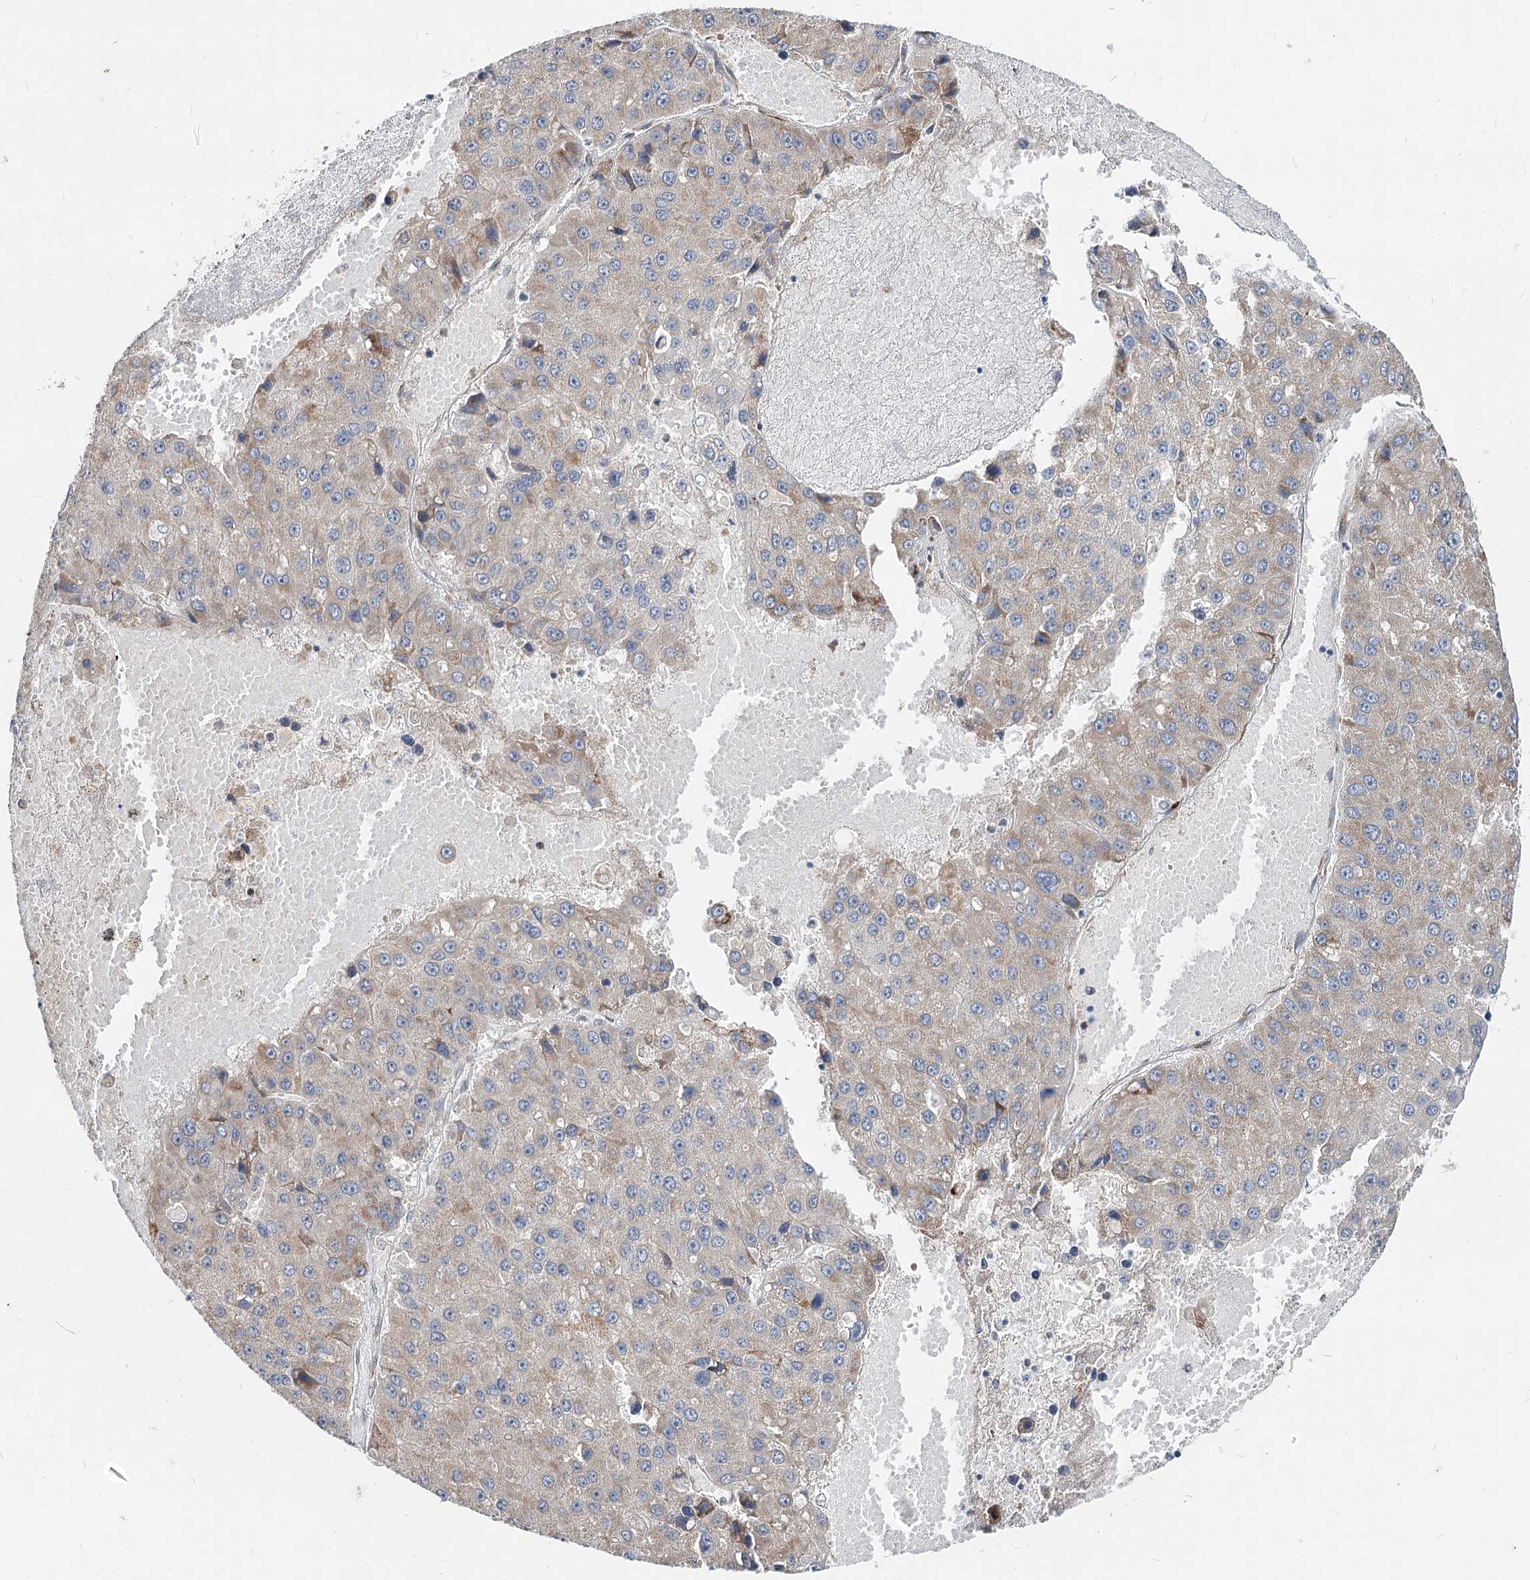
{"staining": {"intensity": "weak", "quantity": "25%-75%", "location": "cytoplasmic/membranous"}, "tissue": "liver cancer", "cell_type": "Tumor cells", "image_type": "cancer", "snomed": [{"axis": "morphology", "description": "Carcinoma, Hepatocellular, NOS"}, {"axis": "topography", "description": "Liver"}], "caption": "This is an image of immunohistochemistry (IHC) staining of liver cancer, which shows weak expression in the cytoplasmic/membranous of tumor cells.", "gene": "SPART", "patient": {"sex": "female", "age": 73}}